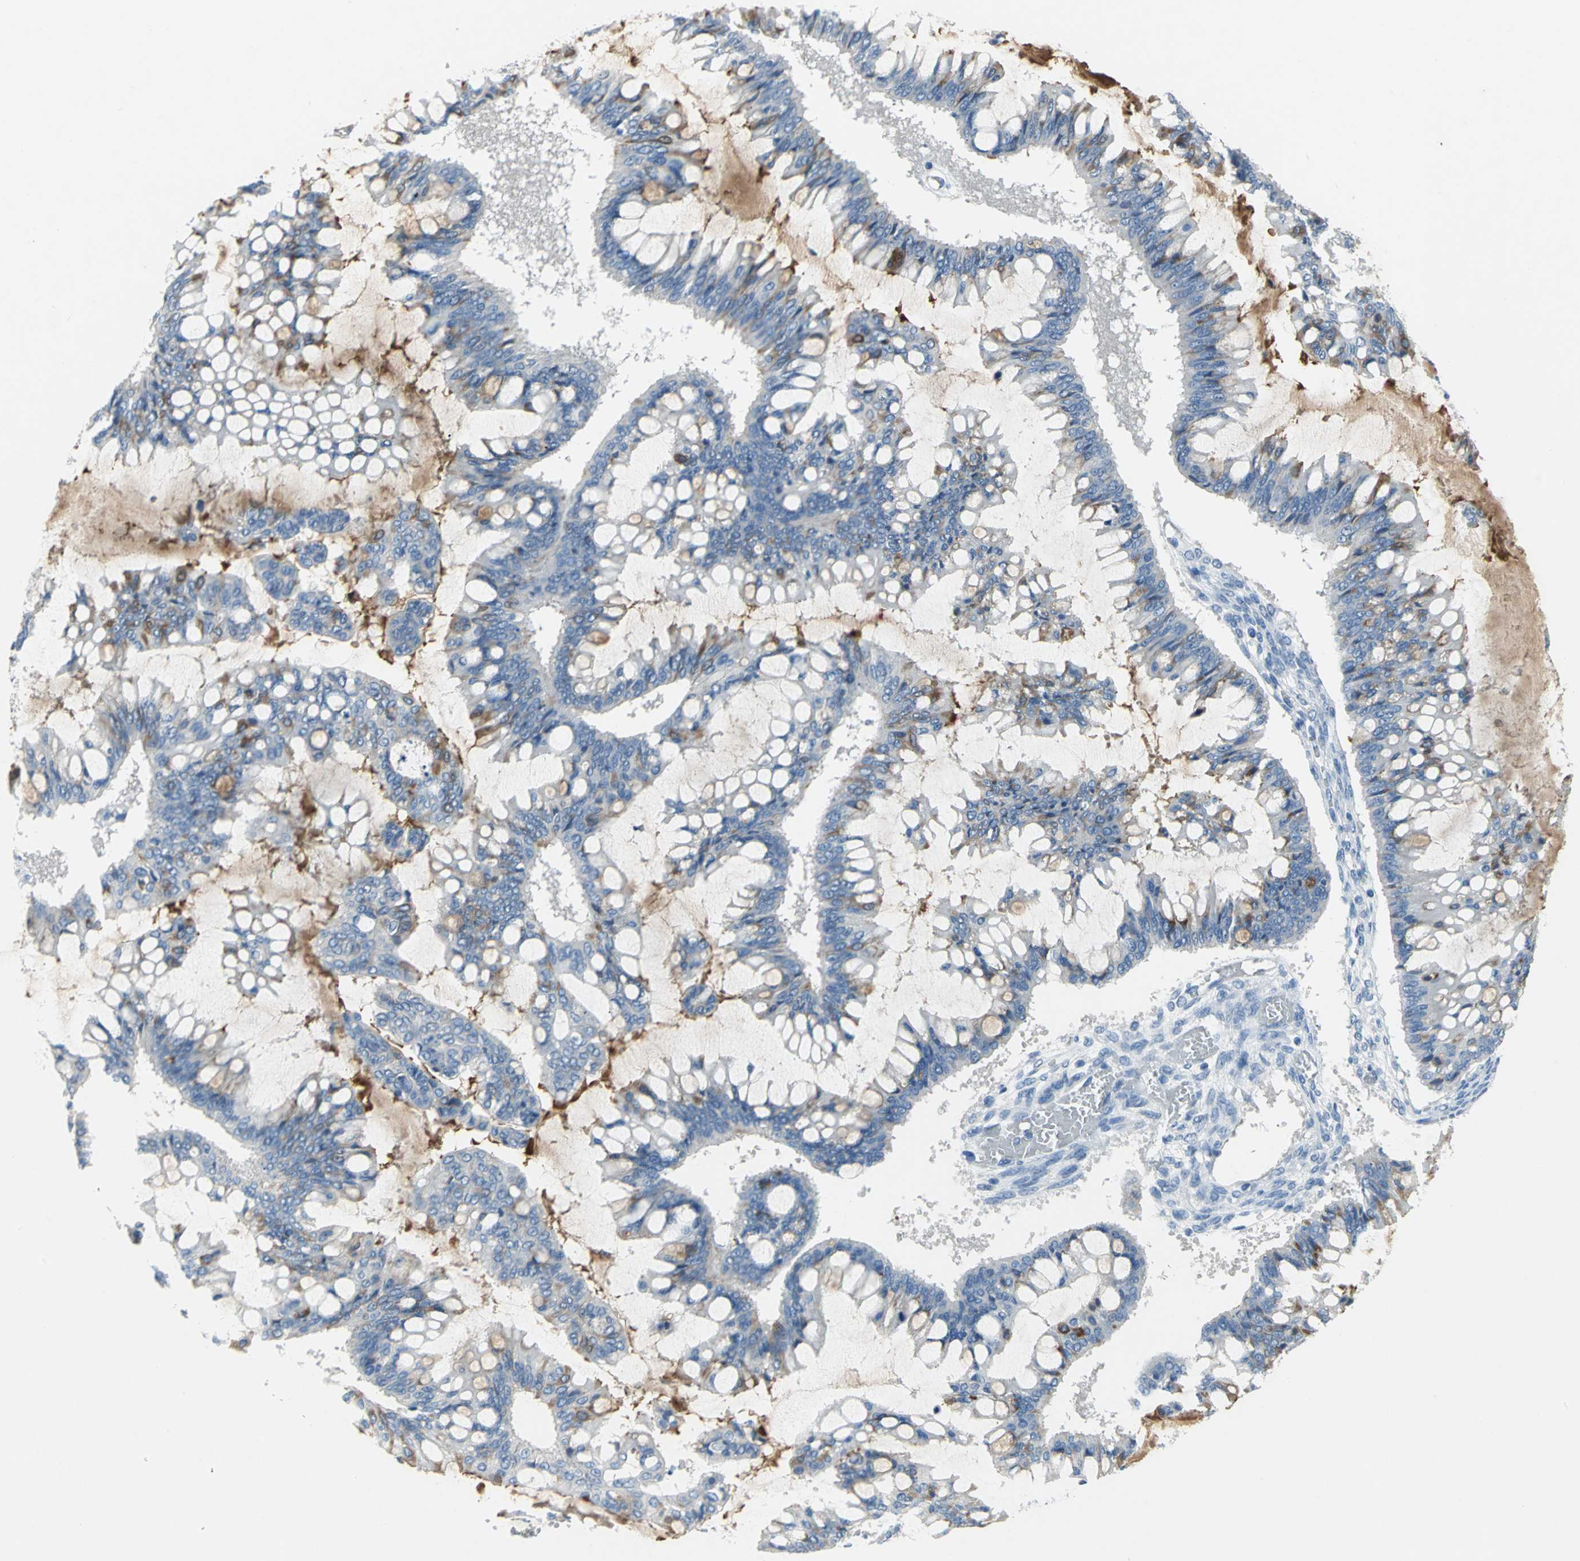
{"staining": {"intensity": "strong", "quantity": "<25%", "location": "cytoplasmic/membranous"}, "tissue": "ovarian cancer", "cell_type": "Tumor cells", "image_type": "cancer", "snomed": [{"axis": "morphology", "description": "Cystadenocarcinoma, mucinous, NOS"}, {"axis": "topography", "description": "Ovary"}], "caption": "Strong cytoplasmic/membranous positivity is seen in approximately <25% of tumor cells in ovarian mucinous cystadenocarcinoma.", "gene": "PTGDS", "patient": {"sex": "female", "age": 73}}